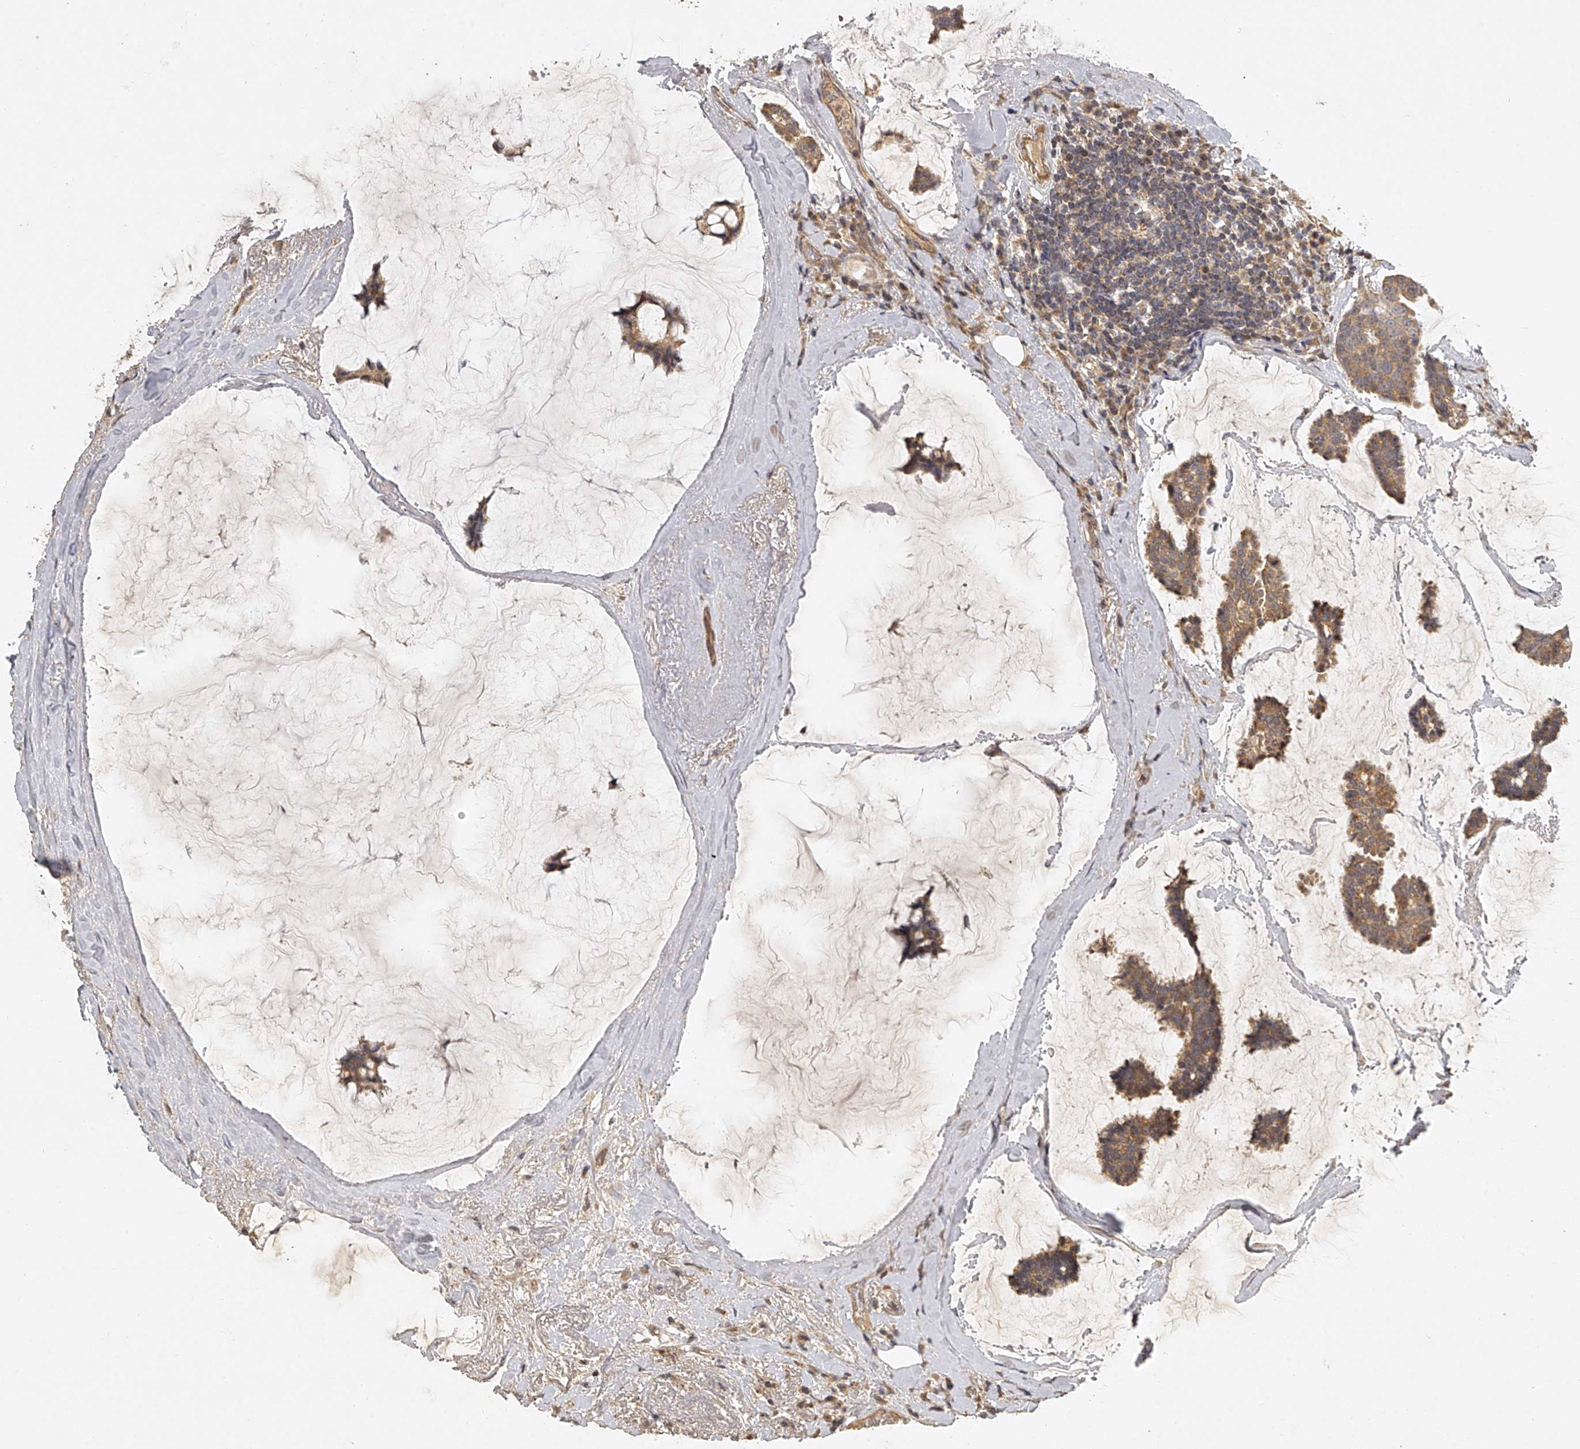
{"staining": {"intensity": "moderate", "quantity": ">75%", "location": "cytoplasmic/membranous"}, "tissue": "breast cancer", "cell_type": "Tumor cells", "image_type": "cancer", "snomed": [{"axis": "morphology", "description": "Duct carcinoma"}, {"axis": "topography", "description": "Breast"}], "caption": "Immunohistochemical staining of breast cancer displays medium levels of moderate cytoplasmic/membranous protein expression in approximately >75% of tumor cells.", "gene": "NFS1", "patient": {"sex": "female", "age": 93}}